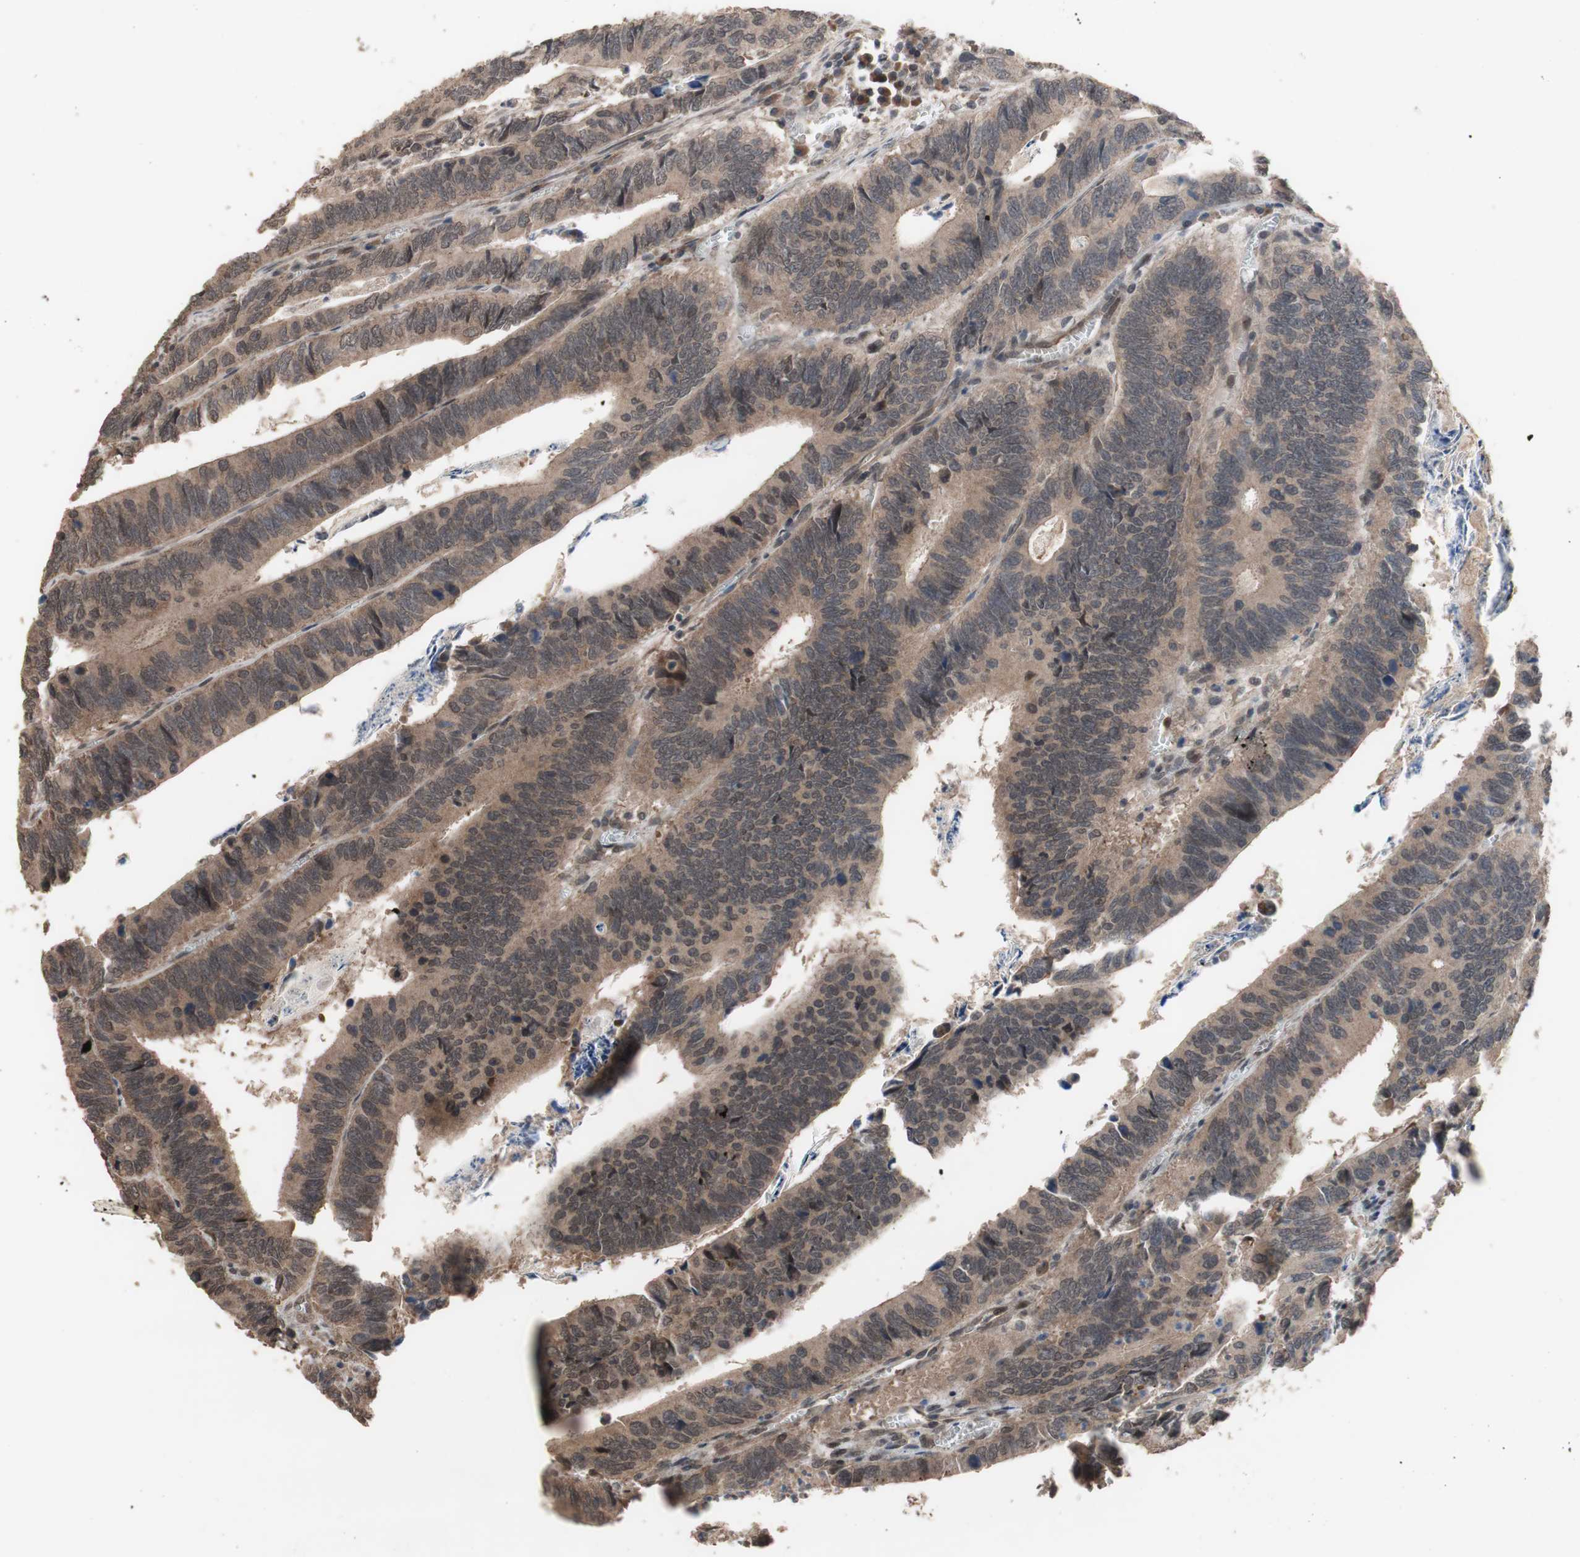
{"staining": {"intensity": "weak", "quantity": ">75%", "location": "cytoplasmic/membranous"}, "tissue": "colorectal cancer", "cell_type": "Tumor cells", "image_type": "cancer", "snomed": [{"axis": "morphology", "description": "Adenocarcinoma, NOS"}, {"axis": "topography", "description": "Colon"}], "caption": "Immunohistochemistry (DAB (3,3'-diaminobenzidine)) staining of adenocarcinoma (colorectal) exhibits weak cytoplasmic/membranous protein expression in approximately >75% of tumor cells.", "gene": "KANSL1", "patient": {"sex": "male", "age": 72}}